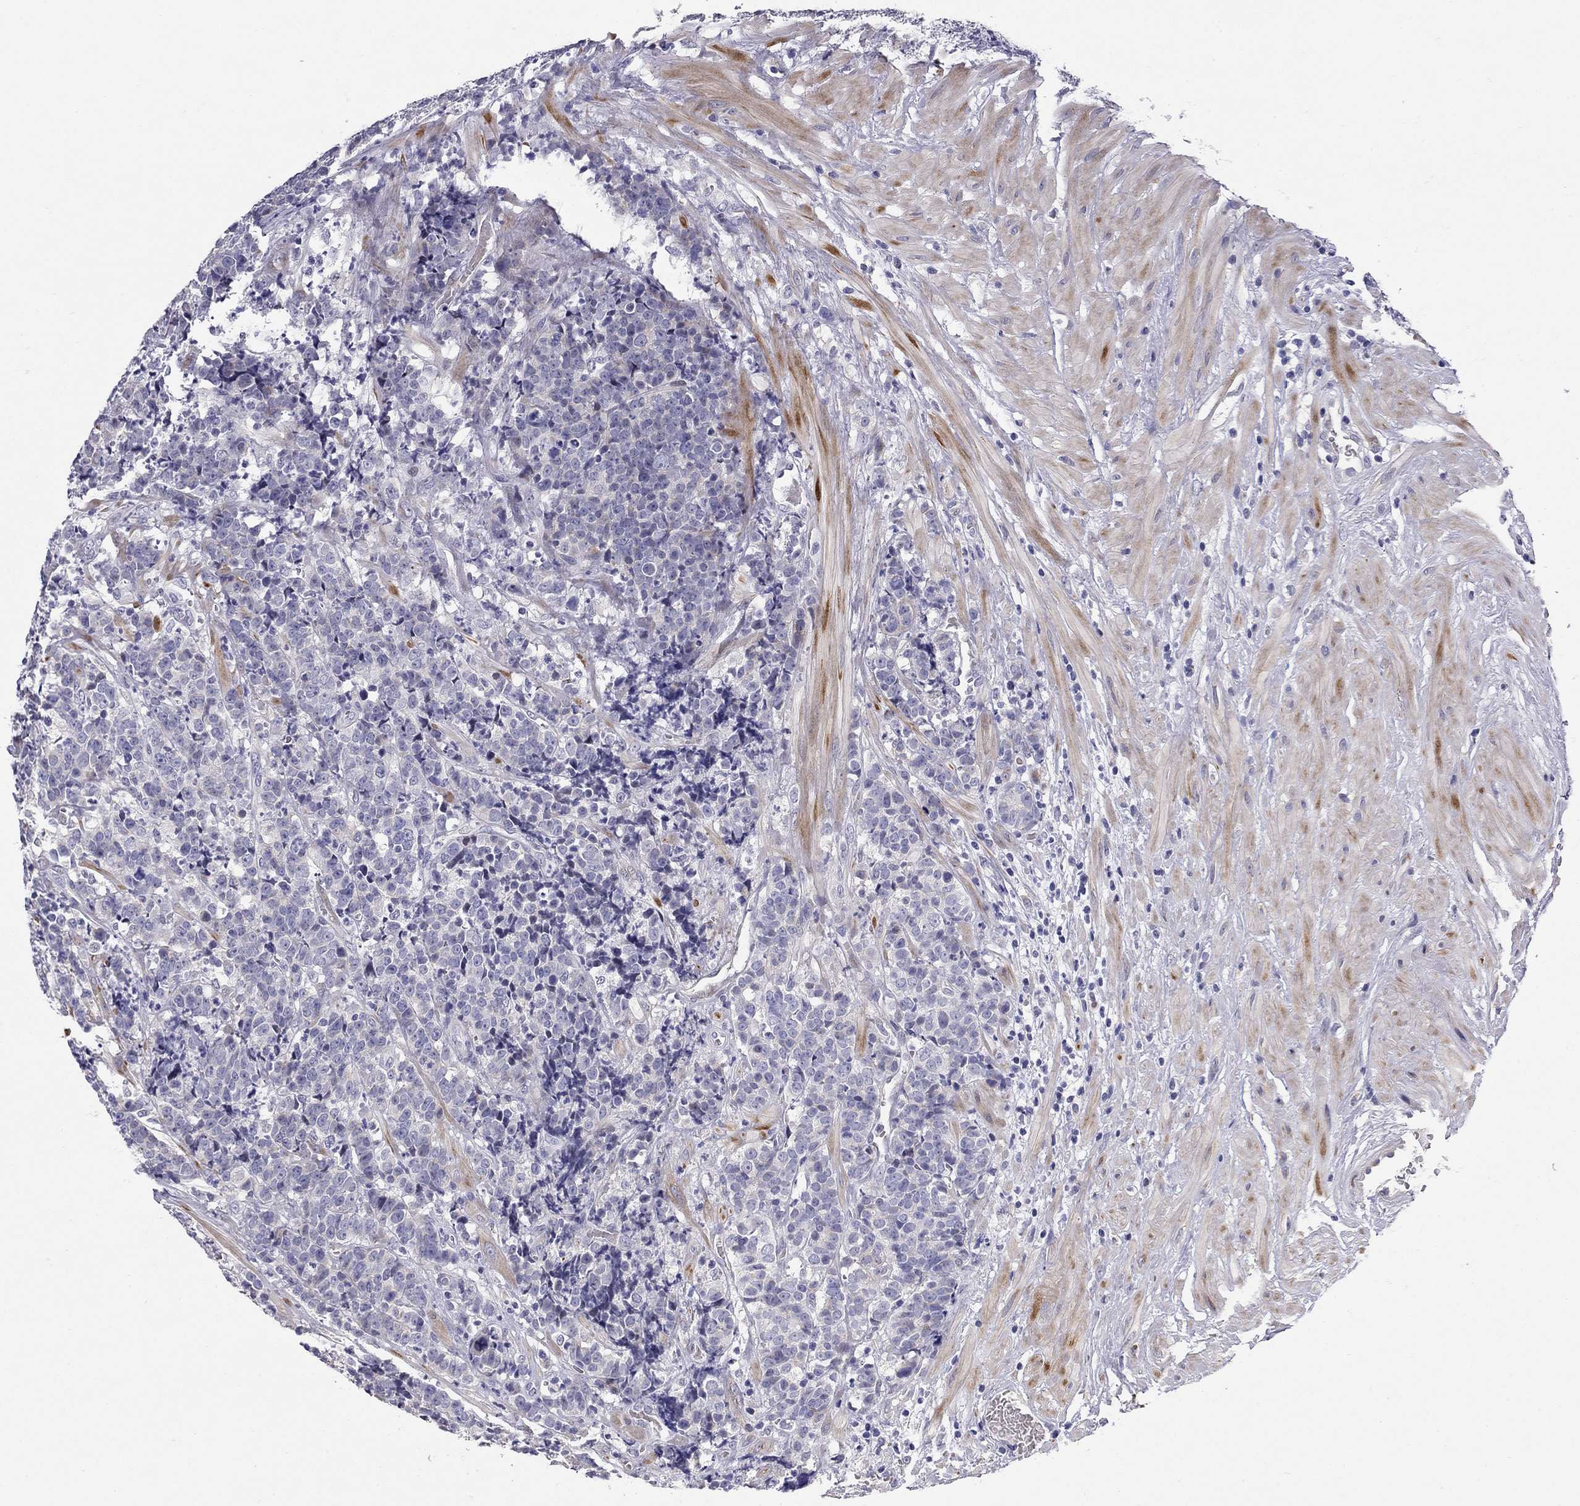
{"staining": {"intensity": "negative", "quantity": "none", "location": "none"}, "tissue": "prostate cancer", "cell_type": "Tumor cells", "image_type": "cancer", "snomed": [{"axis": "morphology", "description": "Adenocarcinoma, NOS"}, {"axis": "topography", "description": "Prostate"}], "caption": "Tumor cells show no significant protein staining in prostate cancer (adenocarcinoma). (IHC, brightfield microscopy, high magnification).", "gene": "C8orf88", "patient": {"sex": "male", "age": 67}}